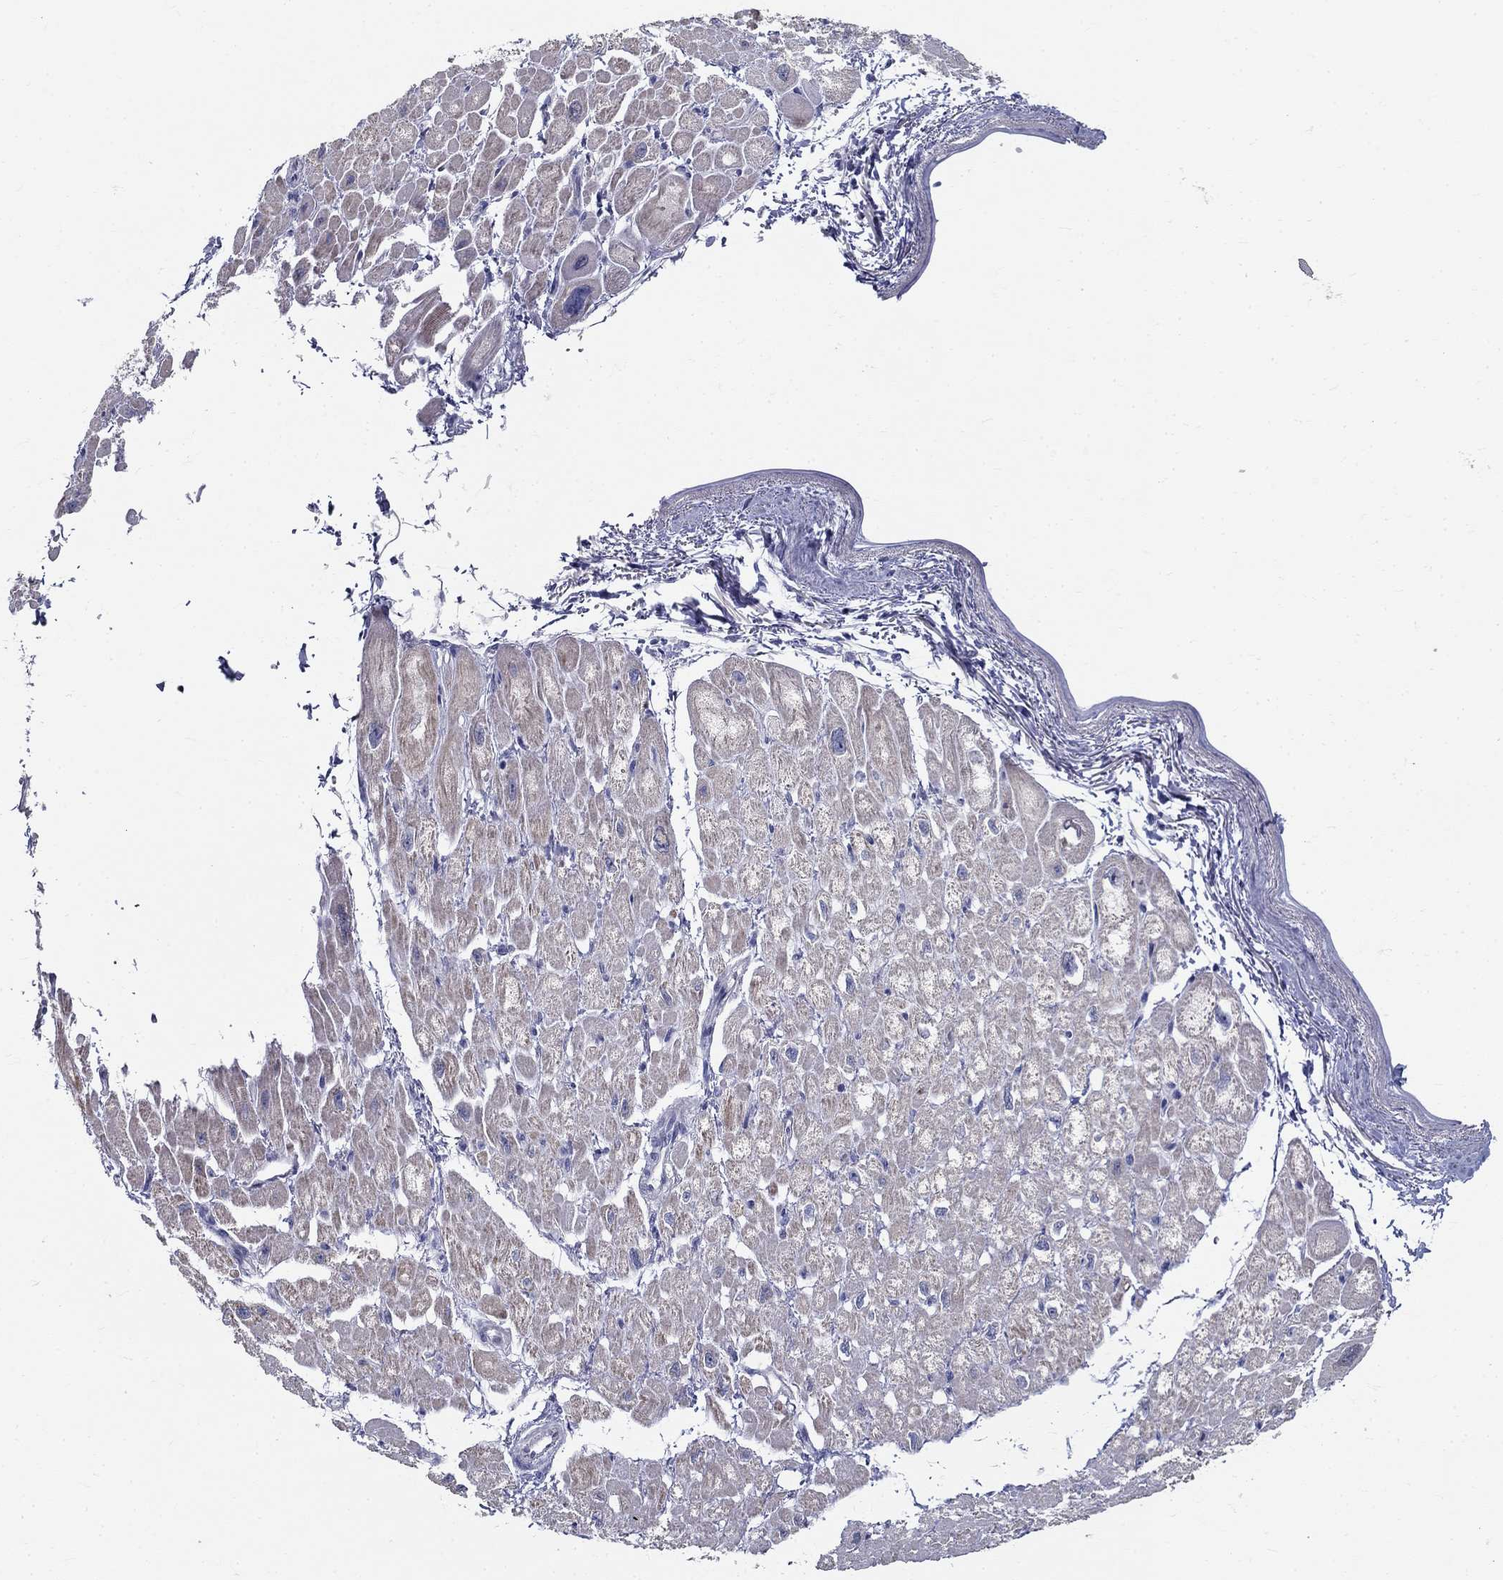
{"staining": {"intensity": "negative", "quantity": "none", "location": "none"}, "tissue": "heart muscle", "cell_type": "Cardiomyocytes", "image_type": "normal", "snomed": [{"axis": "morphology", "description": "Normal tissue, NOS"}, {"axis": "topography", "description": "Heart"}], "caption": "Cardiomyocytes show no significant protein positivity in unremarkable heart muscle.", "gene": "ENSG00000290147", "patient": {"sex": "male", "age": 66}}